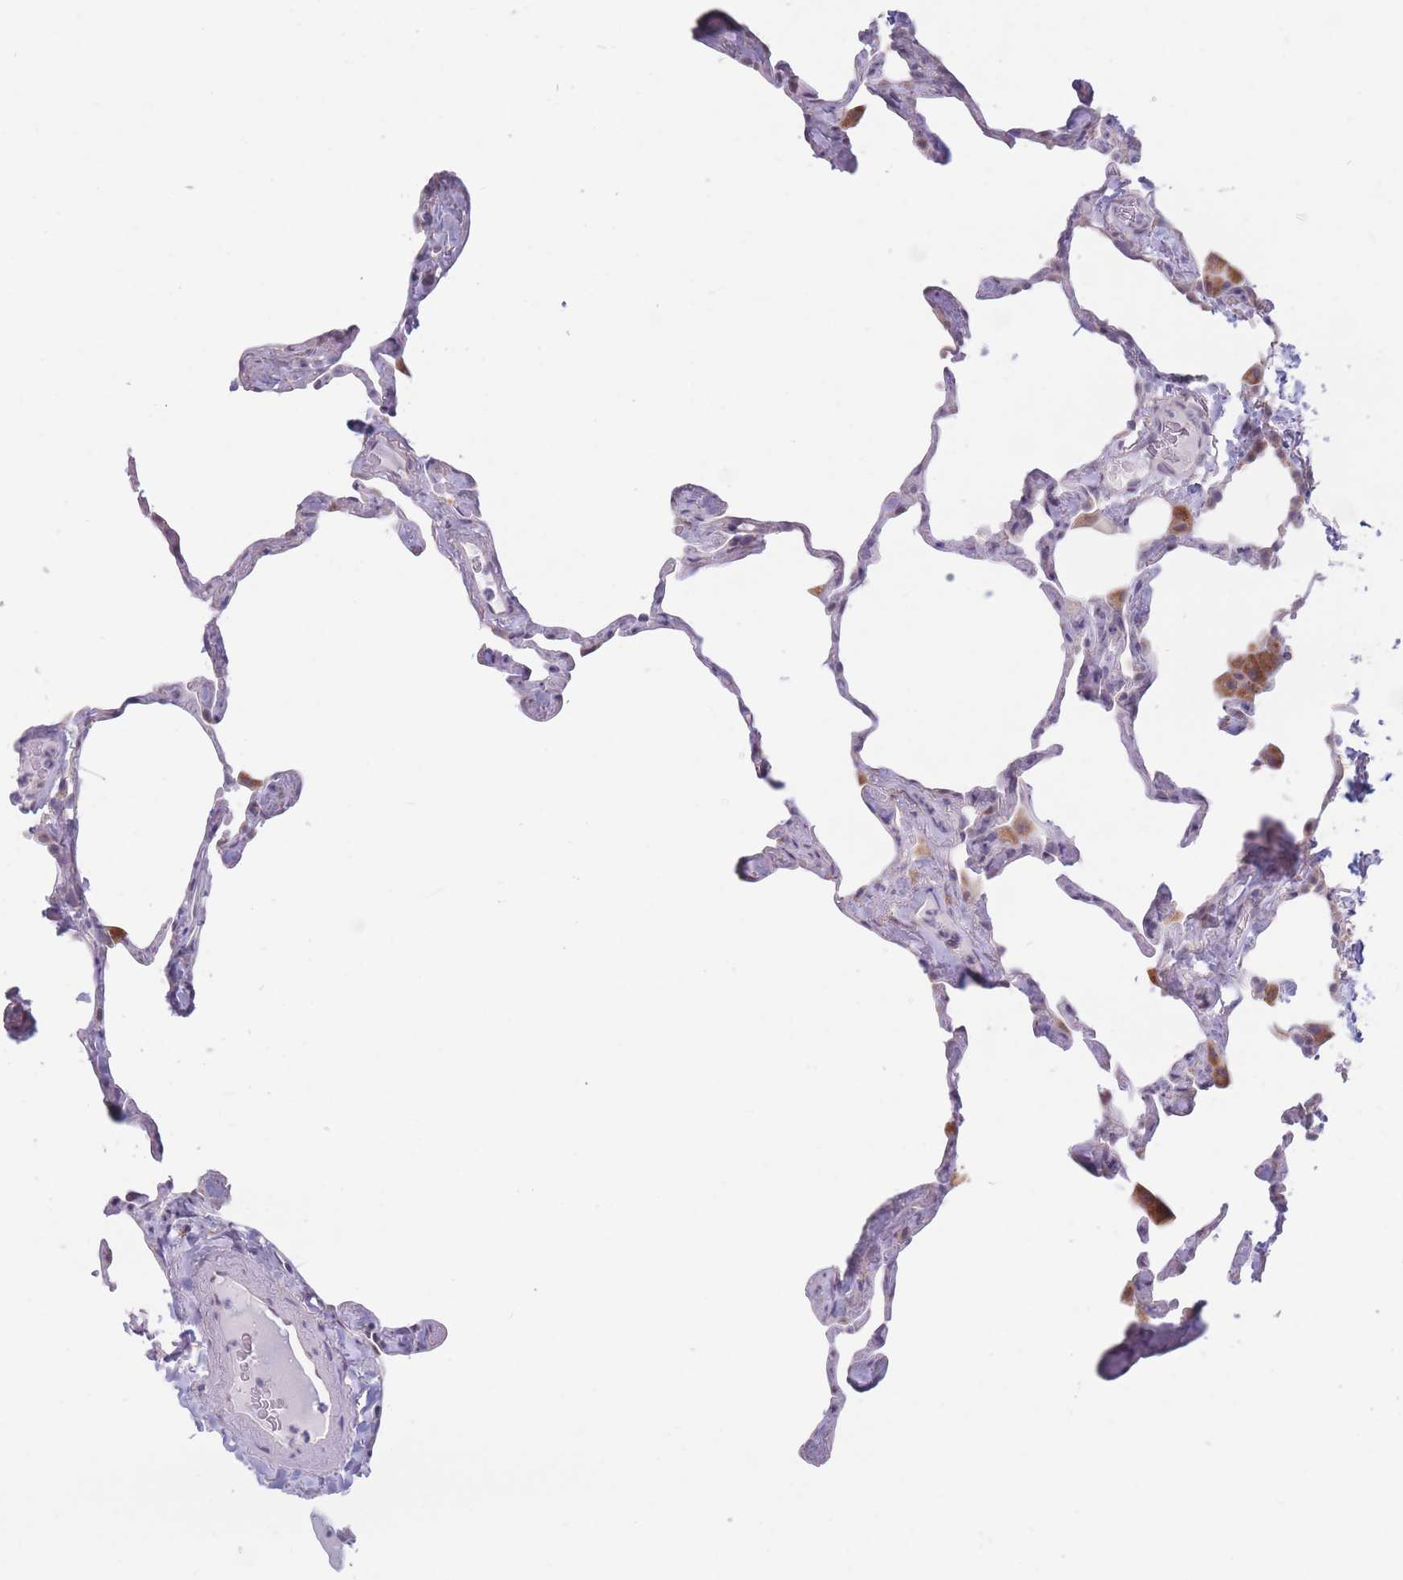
{"staining": {"intensity": "negative", "quantity": "none", "location": "none"}, "tissue": "lung", "cell_type": "Alveolar cells", "image_type": "normal", "snomed": [{"axis": "morphology", "description": "Normal tissue, NOS"}, {"axis": "topography", "description": "Lung"}], "caption": "A high-resolution histopathology image shows immunohistochemistry staining of benign lung, which exhibits no significant staining in alveolar cells.", "gene": "COL27A1", "patient": {"sex": "male", "age": 65}}